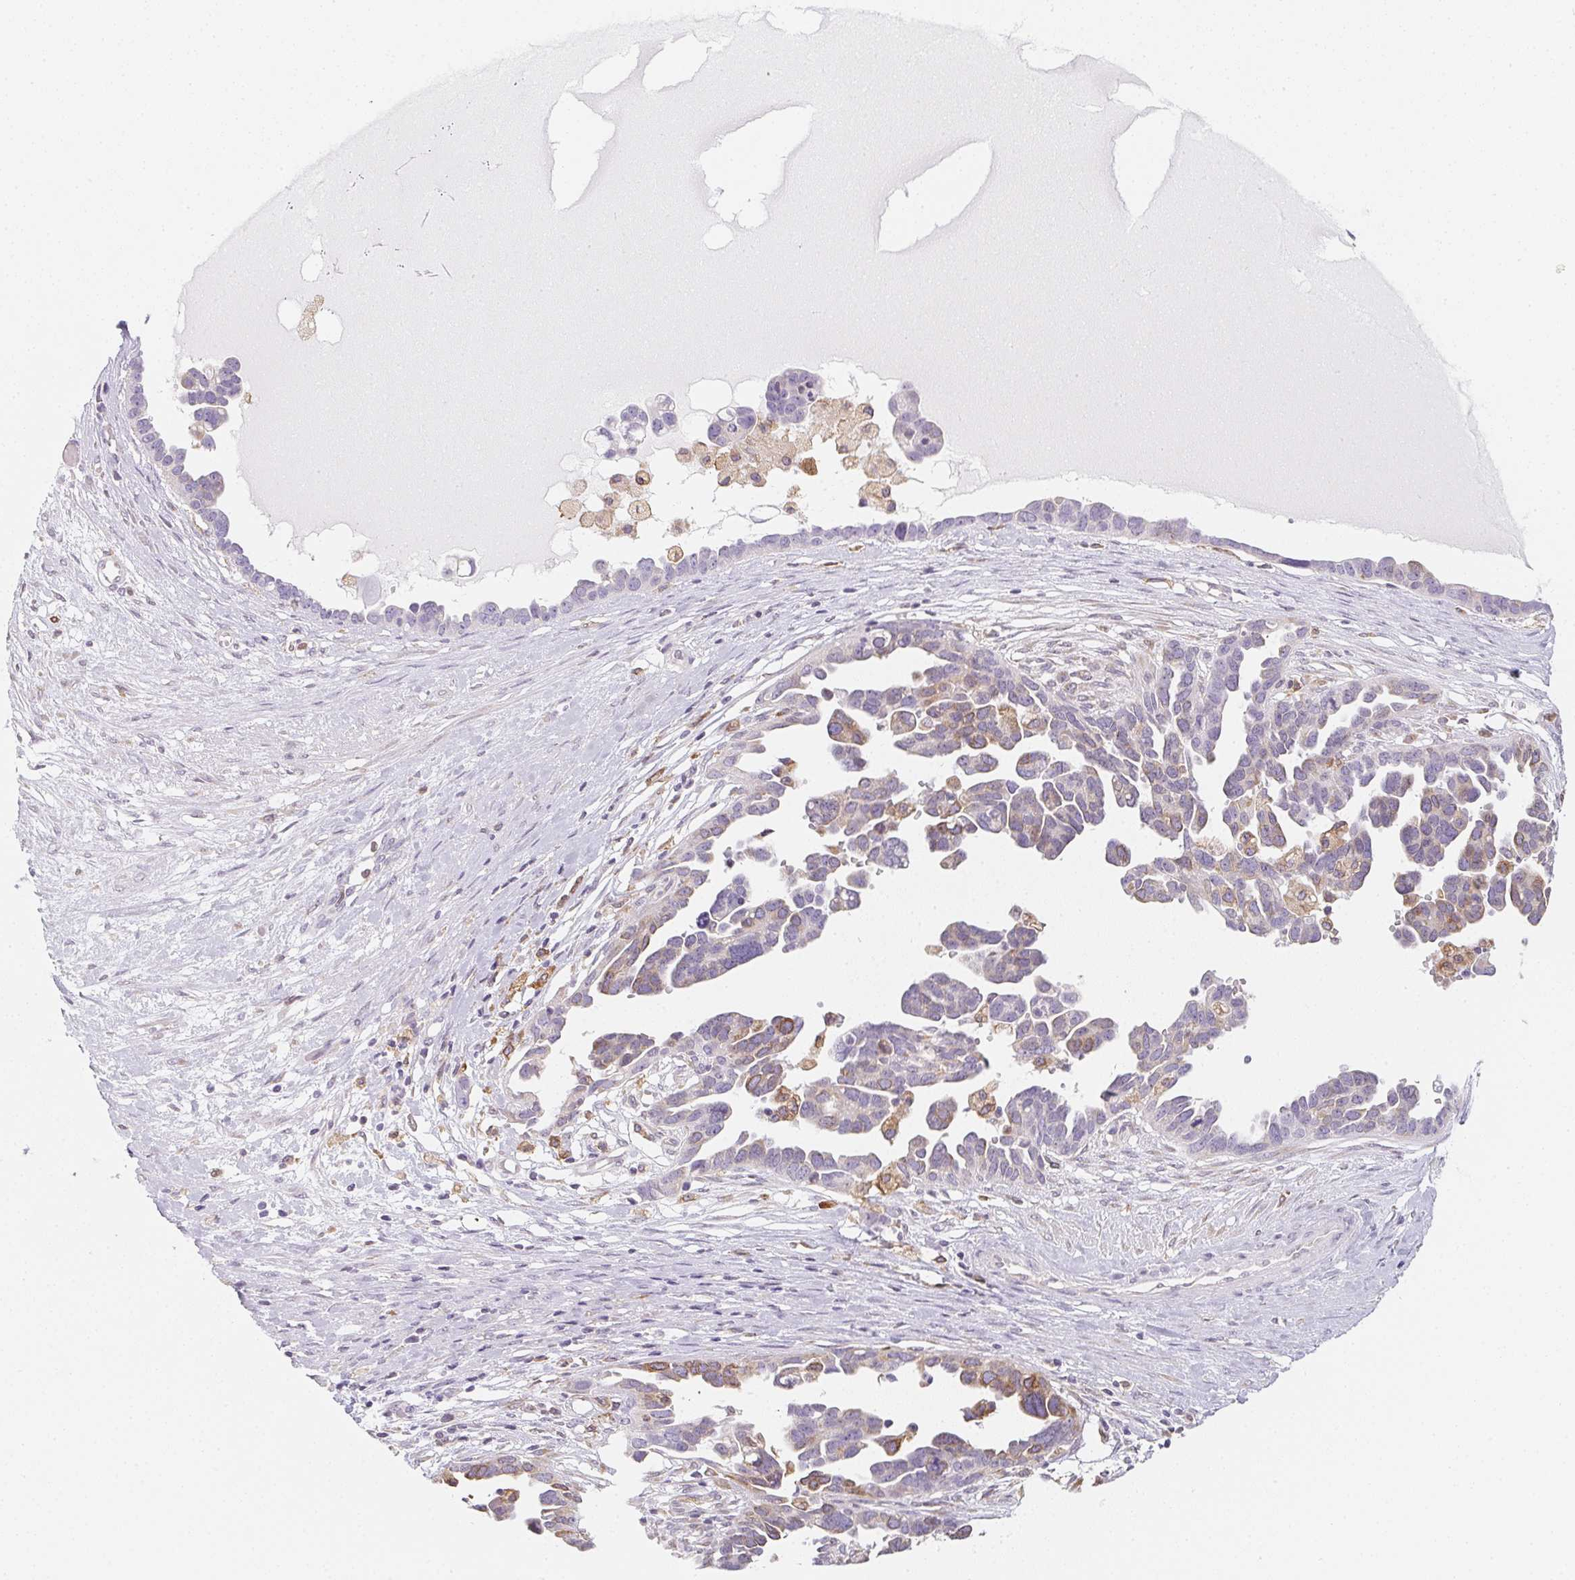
{"staining": {"intensity": "weak", "quantity": "<25%", "location": "cytoplasmic/membranous"}, "tissue": "ovarian cancer", "cell_type": "Tumor cells", "image_type": "cancer", "snomed": [{"axis": "morphology", "description": "Cystadenocarcinoma, serous, NOS"}, {"axis": "topography", "description": "Ovary"}], "caption": "Immunohistochemical staining of serous cystadenocarcinoma (ovarian) demonstrates no significant expression in tumor cells. (IHC, brightfield microscopy, high magnification).", "gene": "SOAT1", "patient": {"sex": "female", "age": 54}}